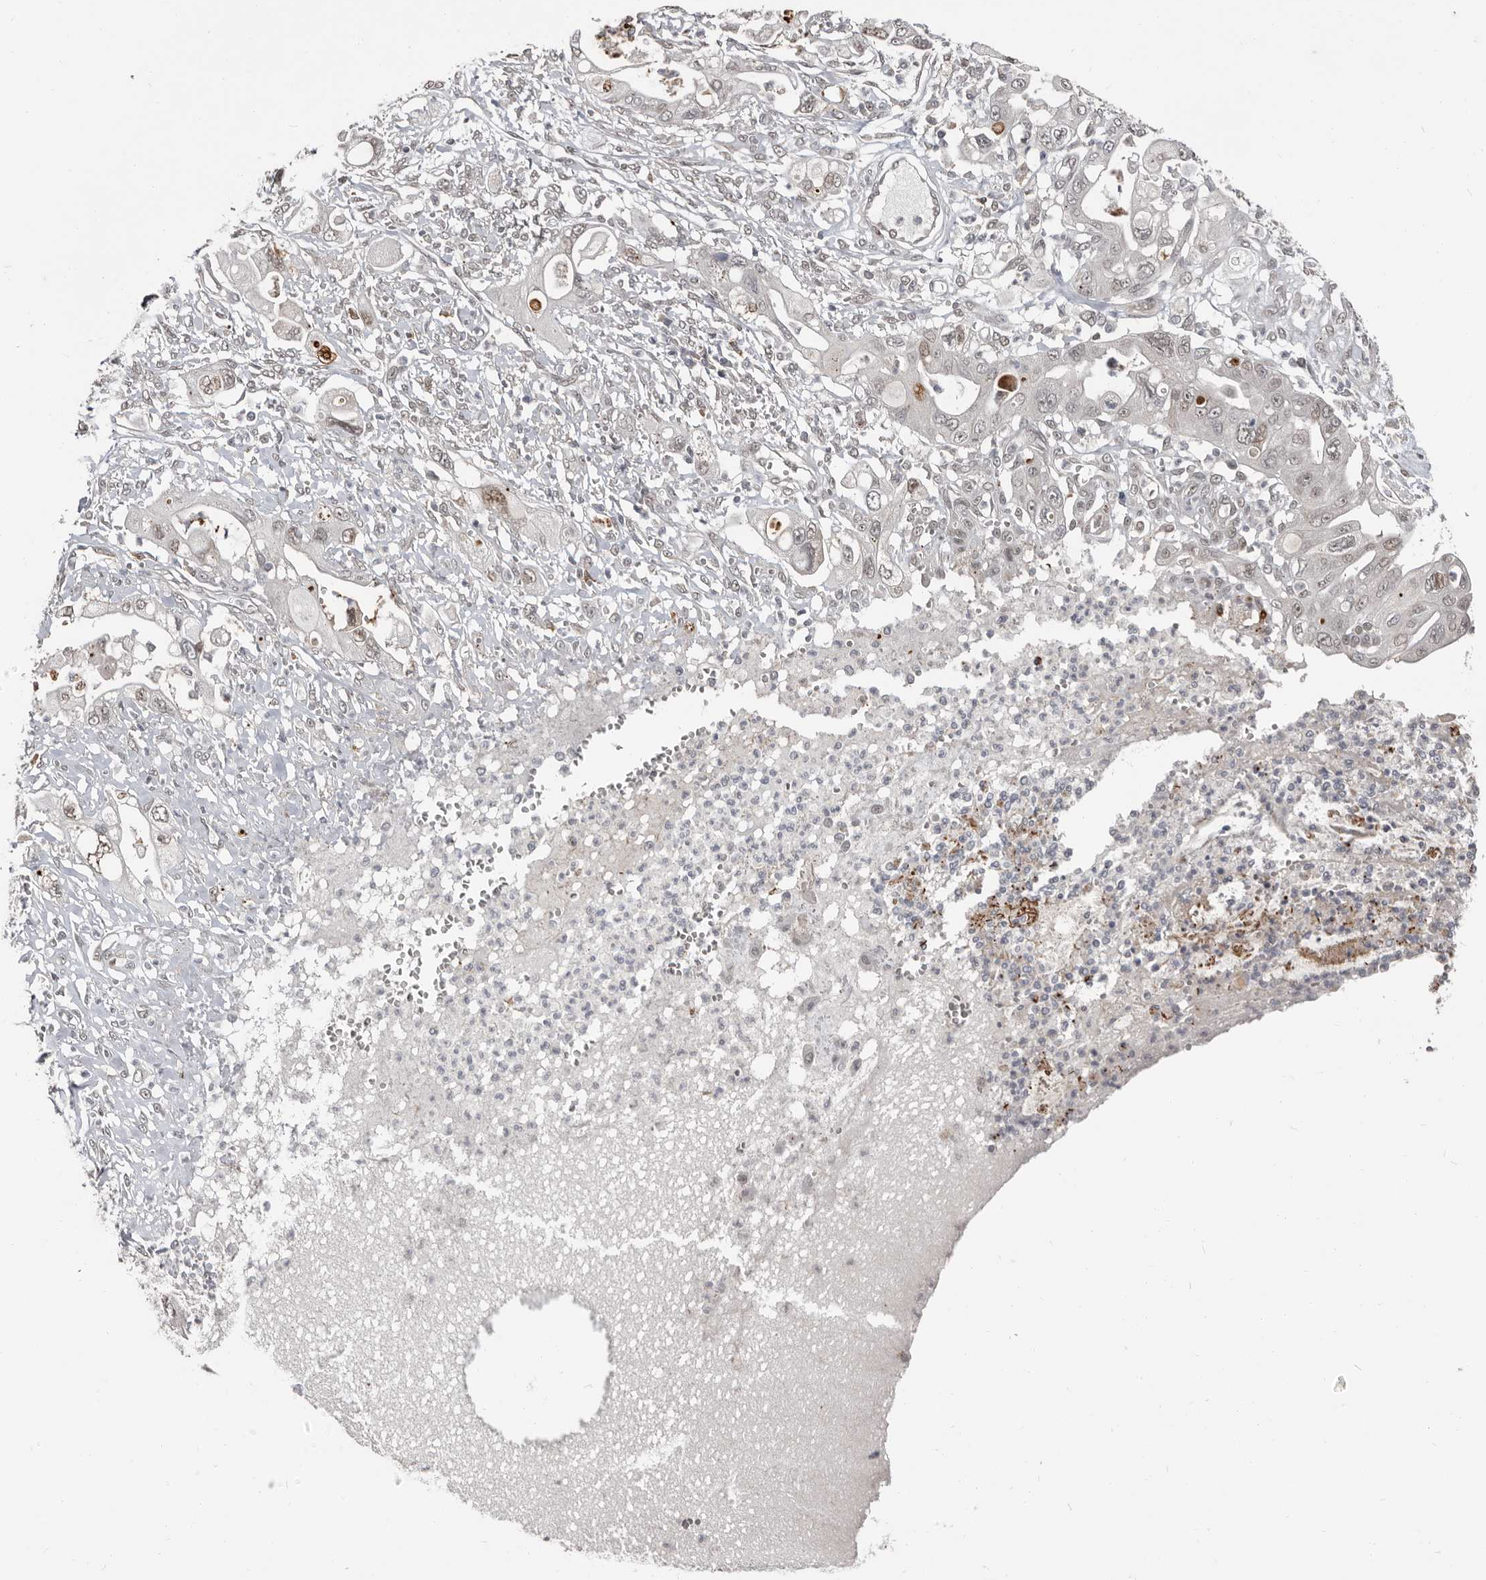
{"staining": {"intensity": "negative", "quantity": "none", "location": "none"}, "tissue": "pancreatic cancer", "cell_type": "Tumor cells", "image_type": "cancer", "snomed": [{"axis": "morphology", "description": "Adenocarcinoma, NOS"}, {"axis": "topography", "description": "Pancreas"}], "caption": "Immunohistochemistry of human pancreatic adenocarcinoma shows no expression in tumor cells.", "gene": "APOL6", "patient": {"sex": "male", "age": 68}}